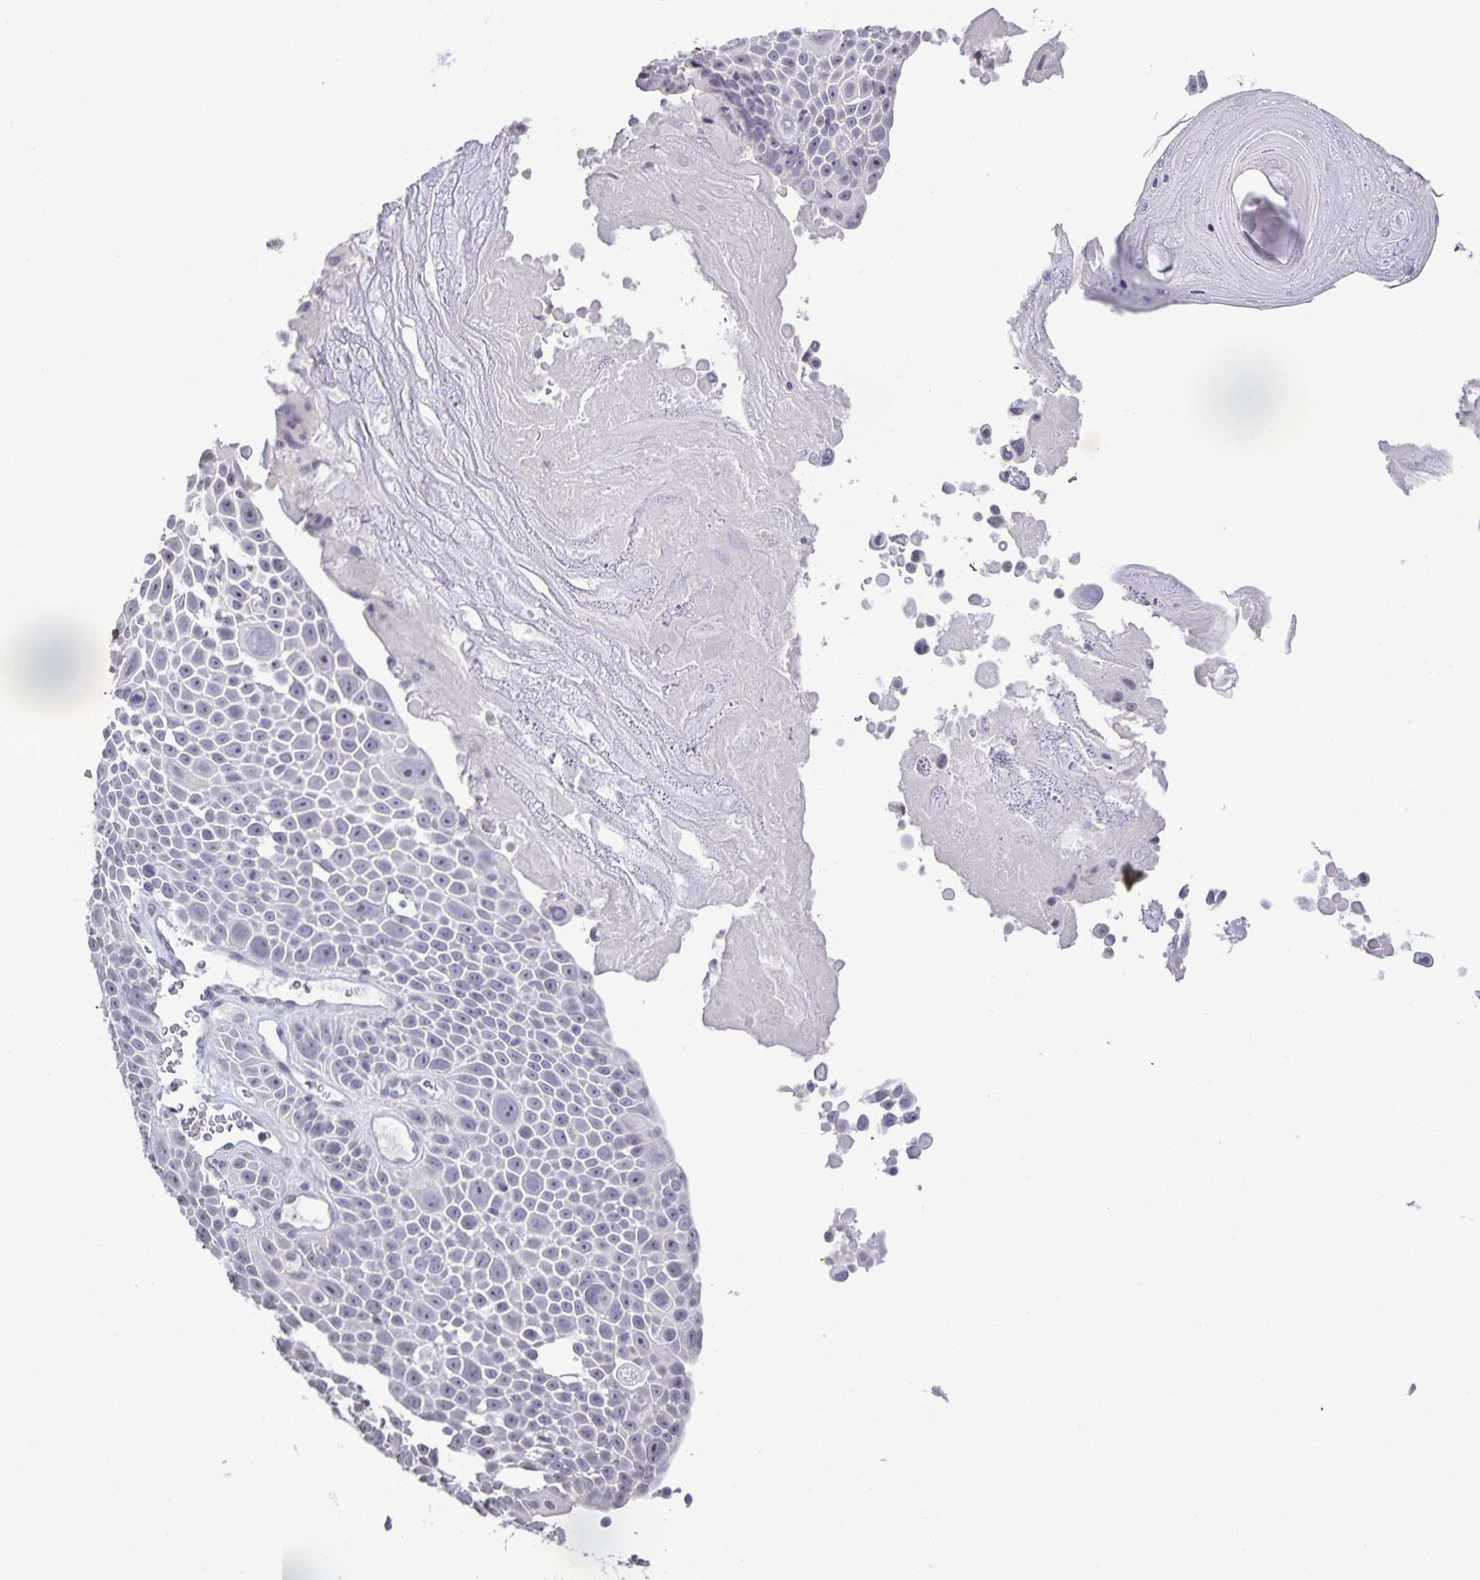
{"staining": {"intensity": "negative", "quantity": "none", "location": "none"}, "tissue": "lung cancer", "cell_type": "Tumor cells", "image_type": "cancer", "snomed": [{"axis": "morphology", "description": "Squamous cell carcinoma, NOS"}, {"axis": "morphology", "description": "Squamous cell carcinoma, metastatic, NOS"}, {"axis": "topography", "description": "Lymph node"}, {"axis": "topography", "description": "Lung"}], "caption": "DAB immunohistochemical staining of squamous cell carcinoma (lung) exhibits no significant positivity in tumor cells.", "gene": "AQP4", "patient": {"sex": "female", "age": 62}}